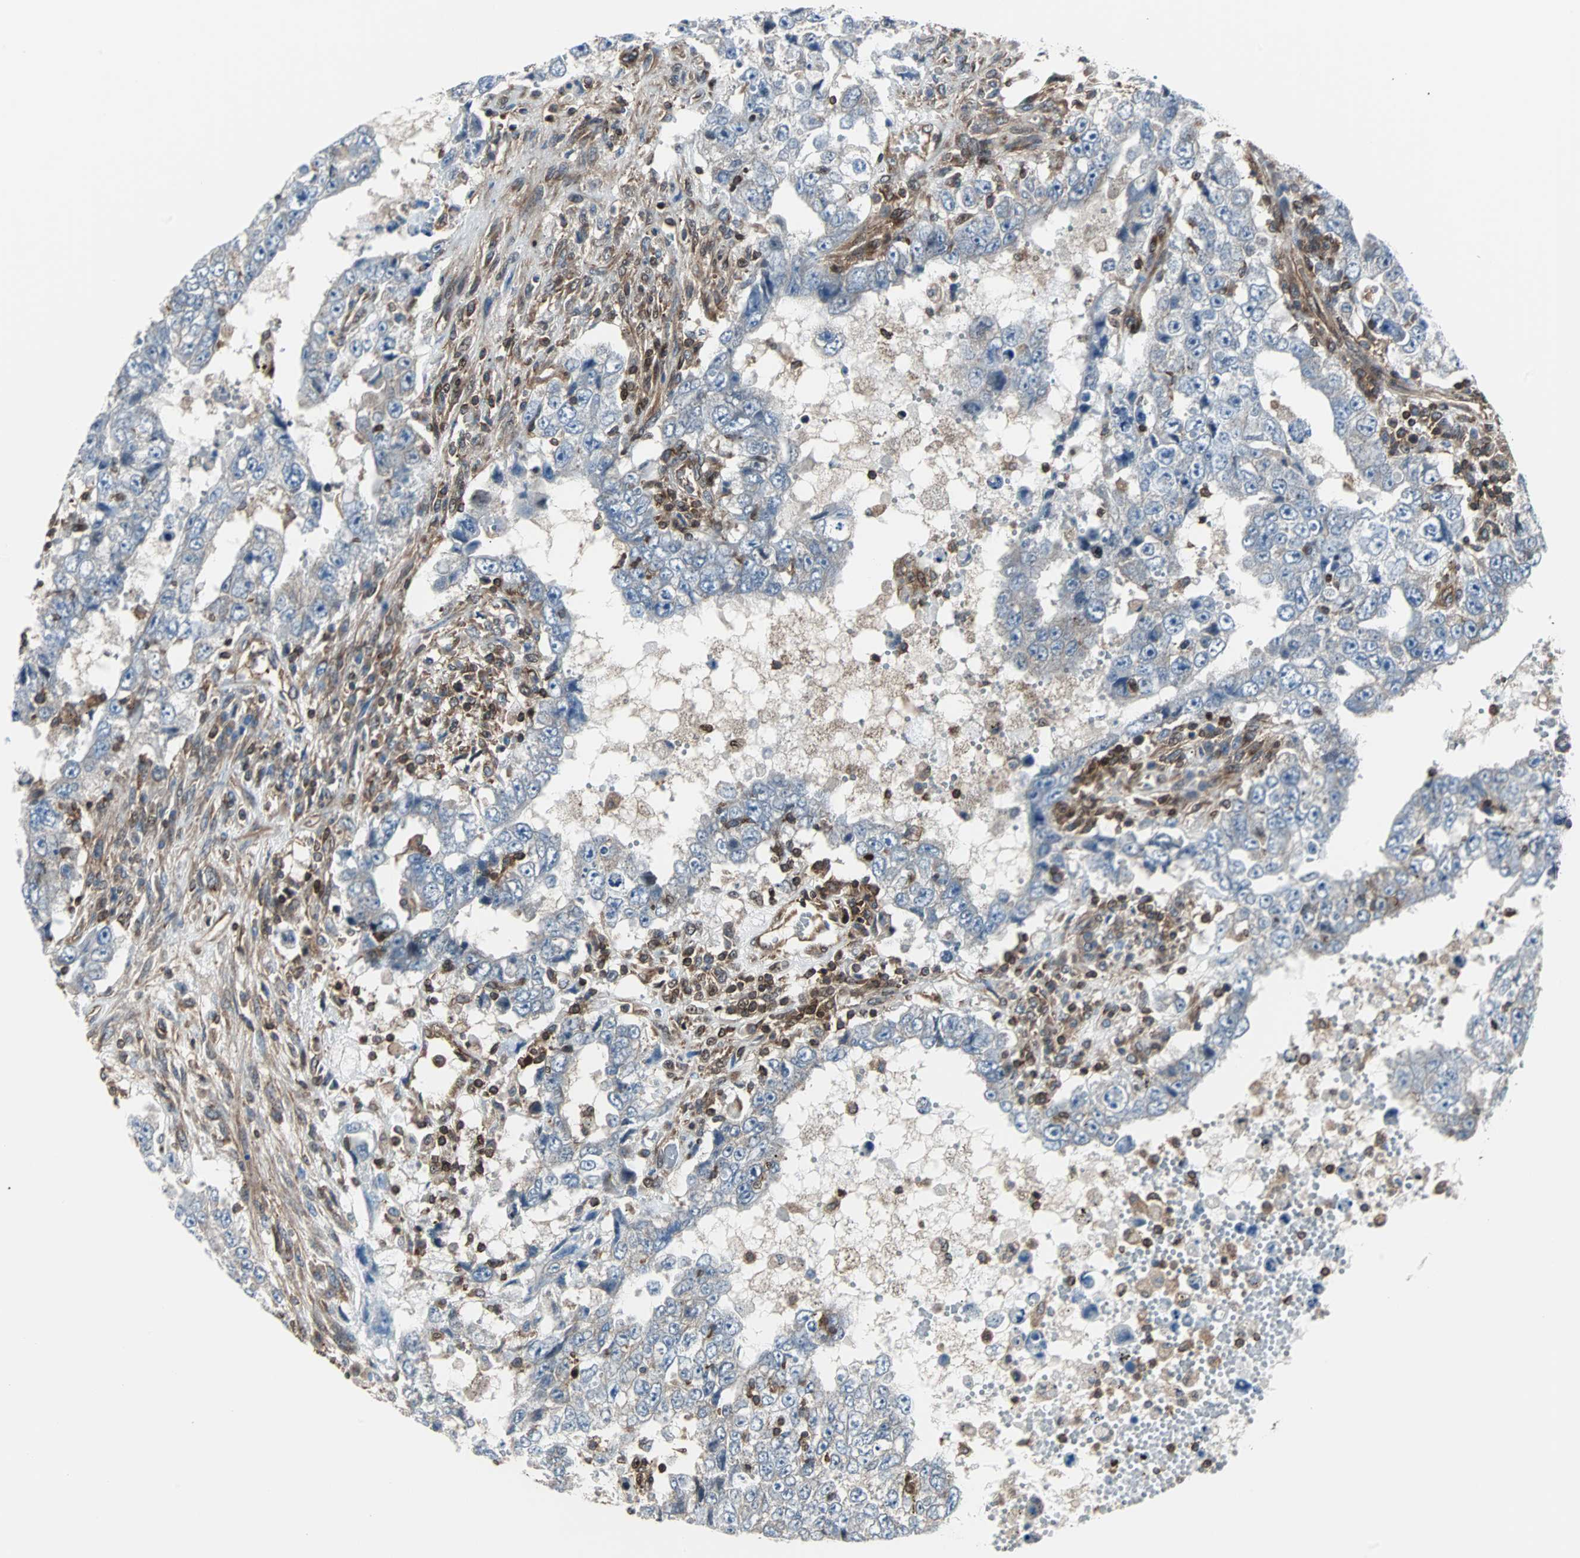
{"staining": {"intensity": "weak", "quantity": ">75%", "location": "cytoplasmic/membranous"}, "tissue": "testis cancer", "cell_type": "Tumor cells", "image_type": "cancer", "snomed": [{"axis": "morphology", "description": "Carcinoma, Embryonal, NOS"}, {"axis": "topography", "description": "Testis"}], "caption": "Immunohistochemical staining of testis embryonal carcinoma demonstrates weak cytoplasmic/membranous protein positivity in about >75% of tumor cells.", "gene": "RELA", "patient": {"sex": "male", "age": 26}}